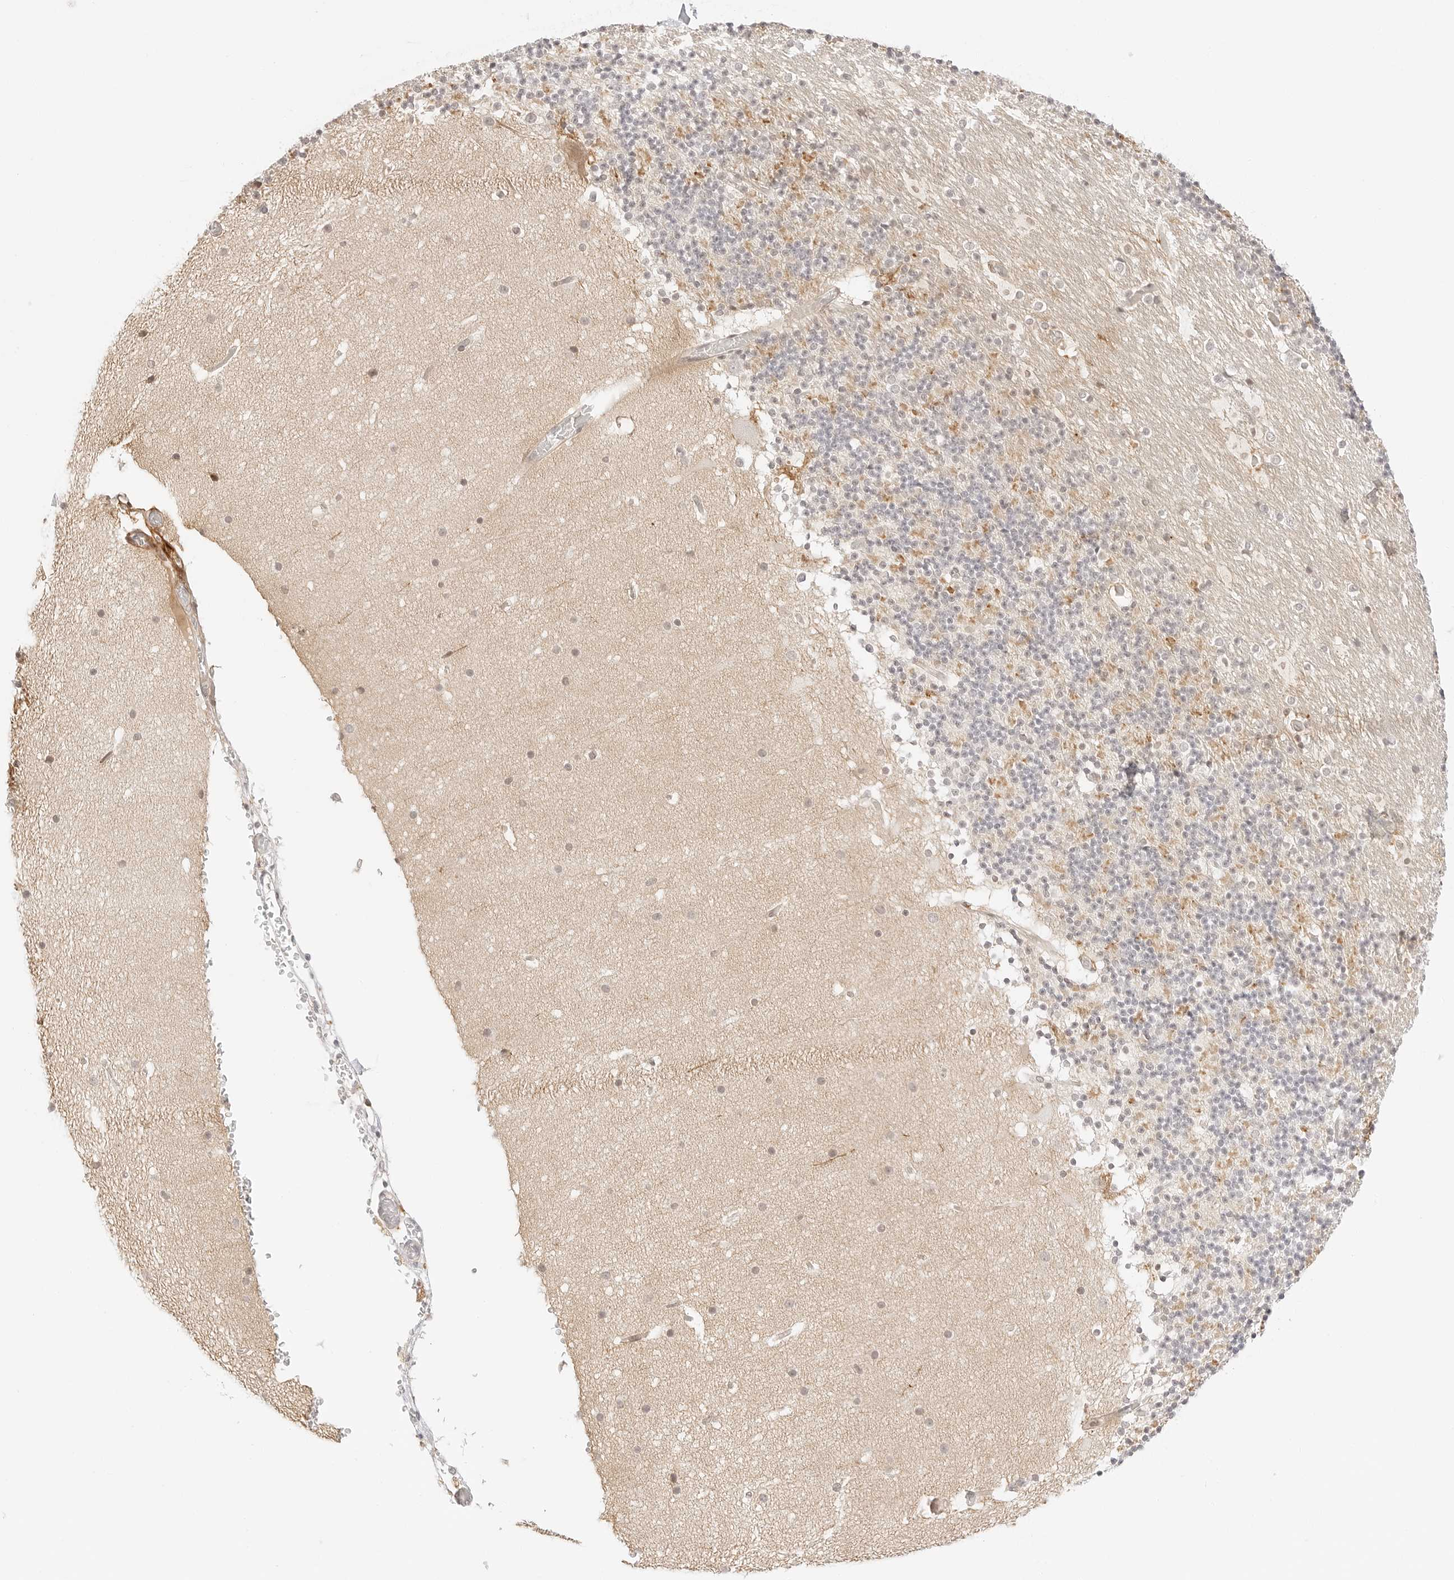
{"staining": {"intensity": "weak", "quantity": "25%-75%", "location": "cytoplasmic/membranous"}, "tissue": "cerebellum", "cell_type": "Cells in granular layer", "image_type": "normal", "snomed": [{"axis": "morphology", "description": "Normal tissue, NOS"}, {"axis": "topography", "description": "Cerebellum"}], "caption": "Cerebellum was stained to show a protein in brown. There is low levels of weak cytoplasmic/membranous expression in approximately 25%-75% of cells in granular layer. (DAB IHC, brown staining for protein, blue staining for nuclei).", "gene": "GNAS", "patient": {"sex": "male", "age": 57}}